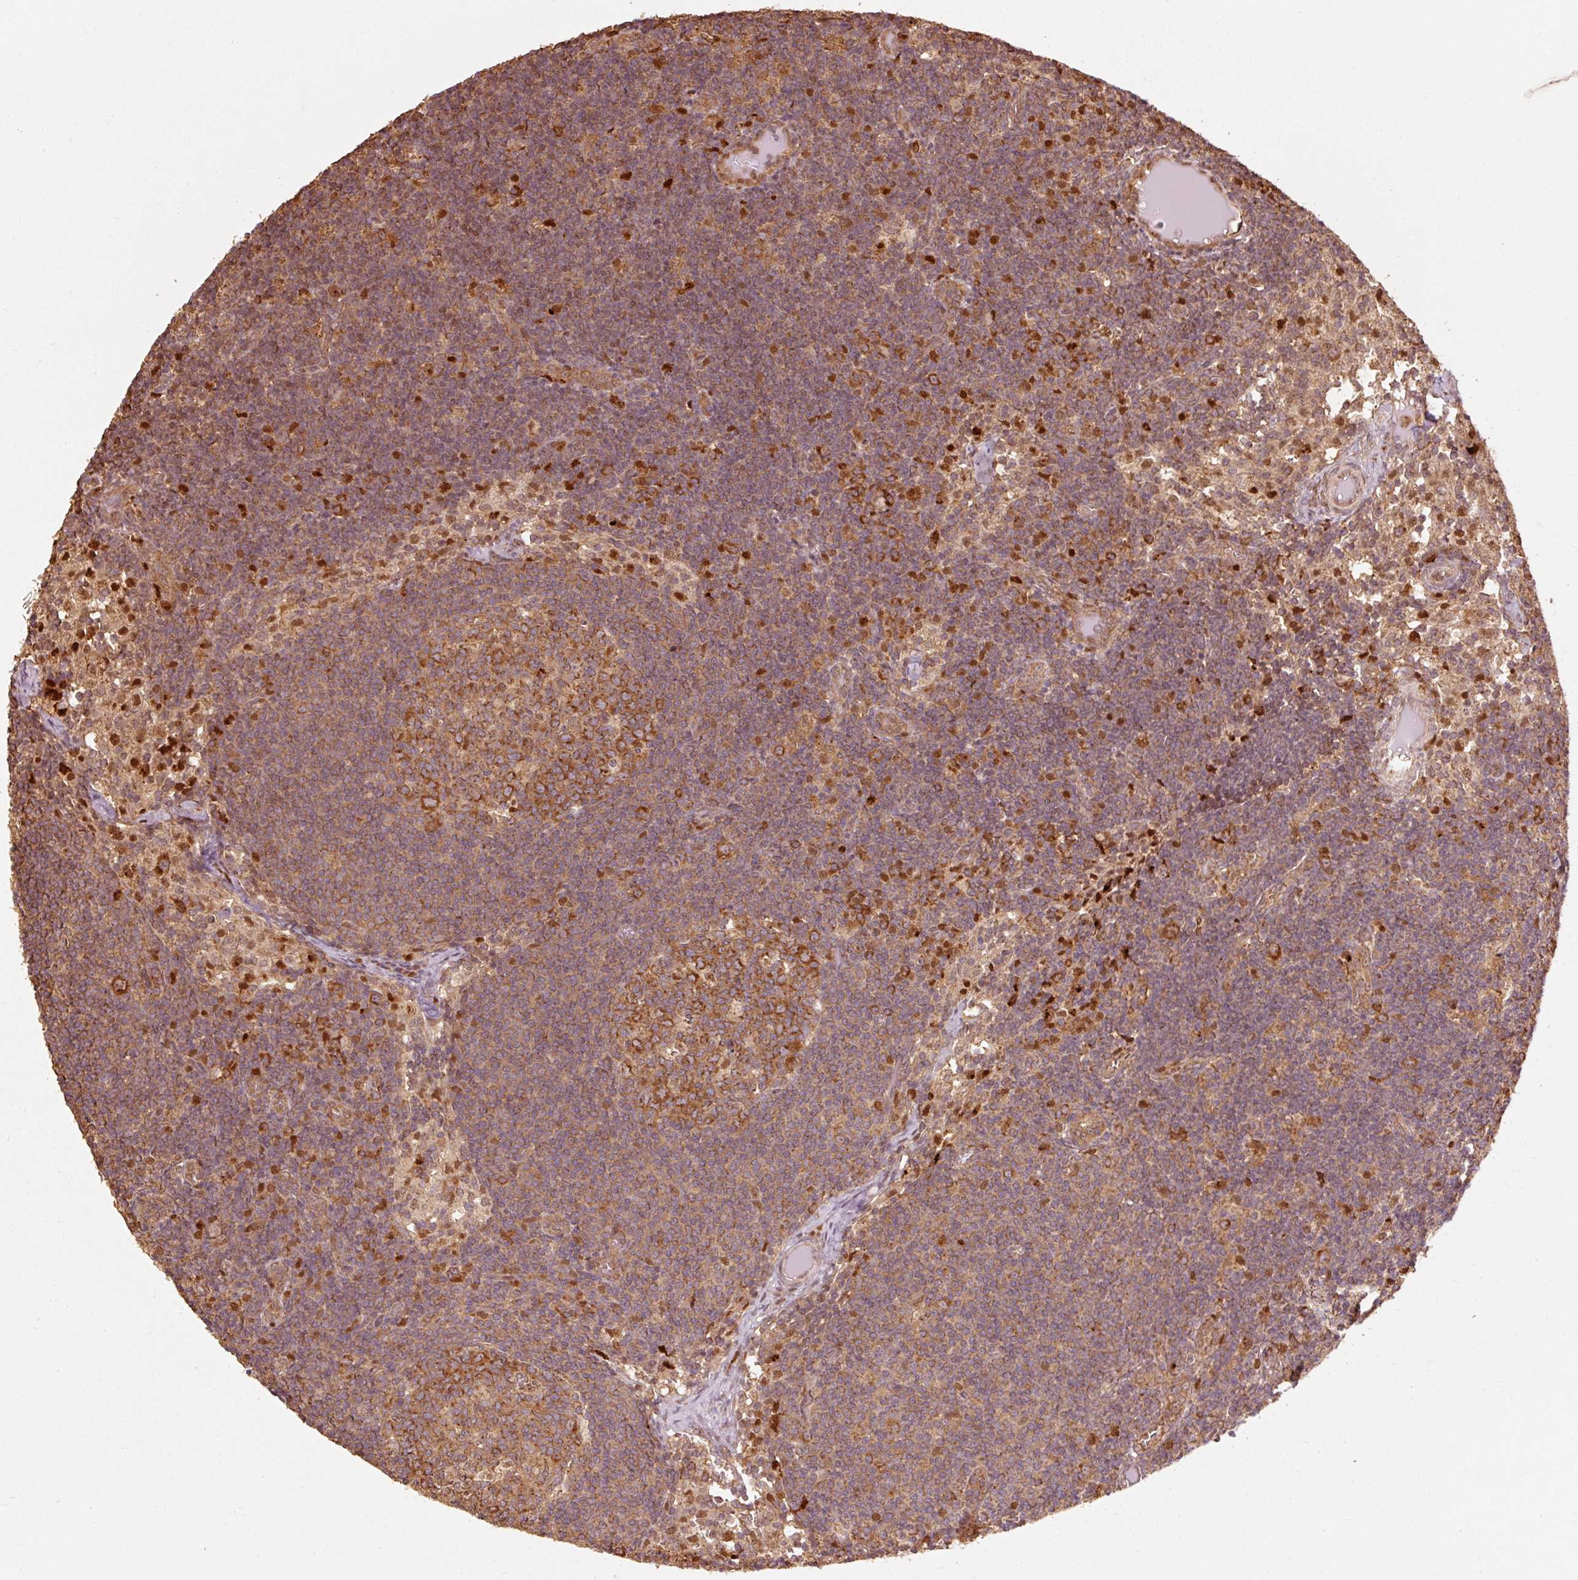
{"staining": {"intensity": "strong", "quantity": ">75%", "location": "cytoplasmic/membranous"}, "tissue": "lymph node", "cell_type": "Germinal center cells", "image_type": "normal", "snomed": [{"axis": "morphology", "description": "Normal tissue, NOS"}, {"axis": "topography", "description": "Lymph node"}], "caption": "This micrograph reveals normal lymph node stained with immunohistochemistry to label a protein in brown. The cytoplasmic/membranous of germinal center cells show strong positivity for the protein. Nuclei are counter-stained blue.", "gene": "MRPL16", "patient": {"sex": "female", "age": 31}}